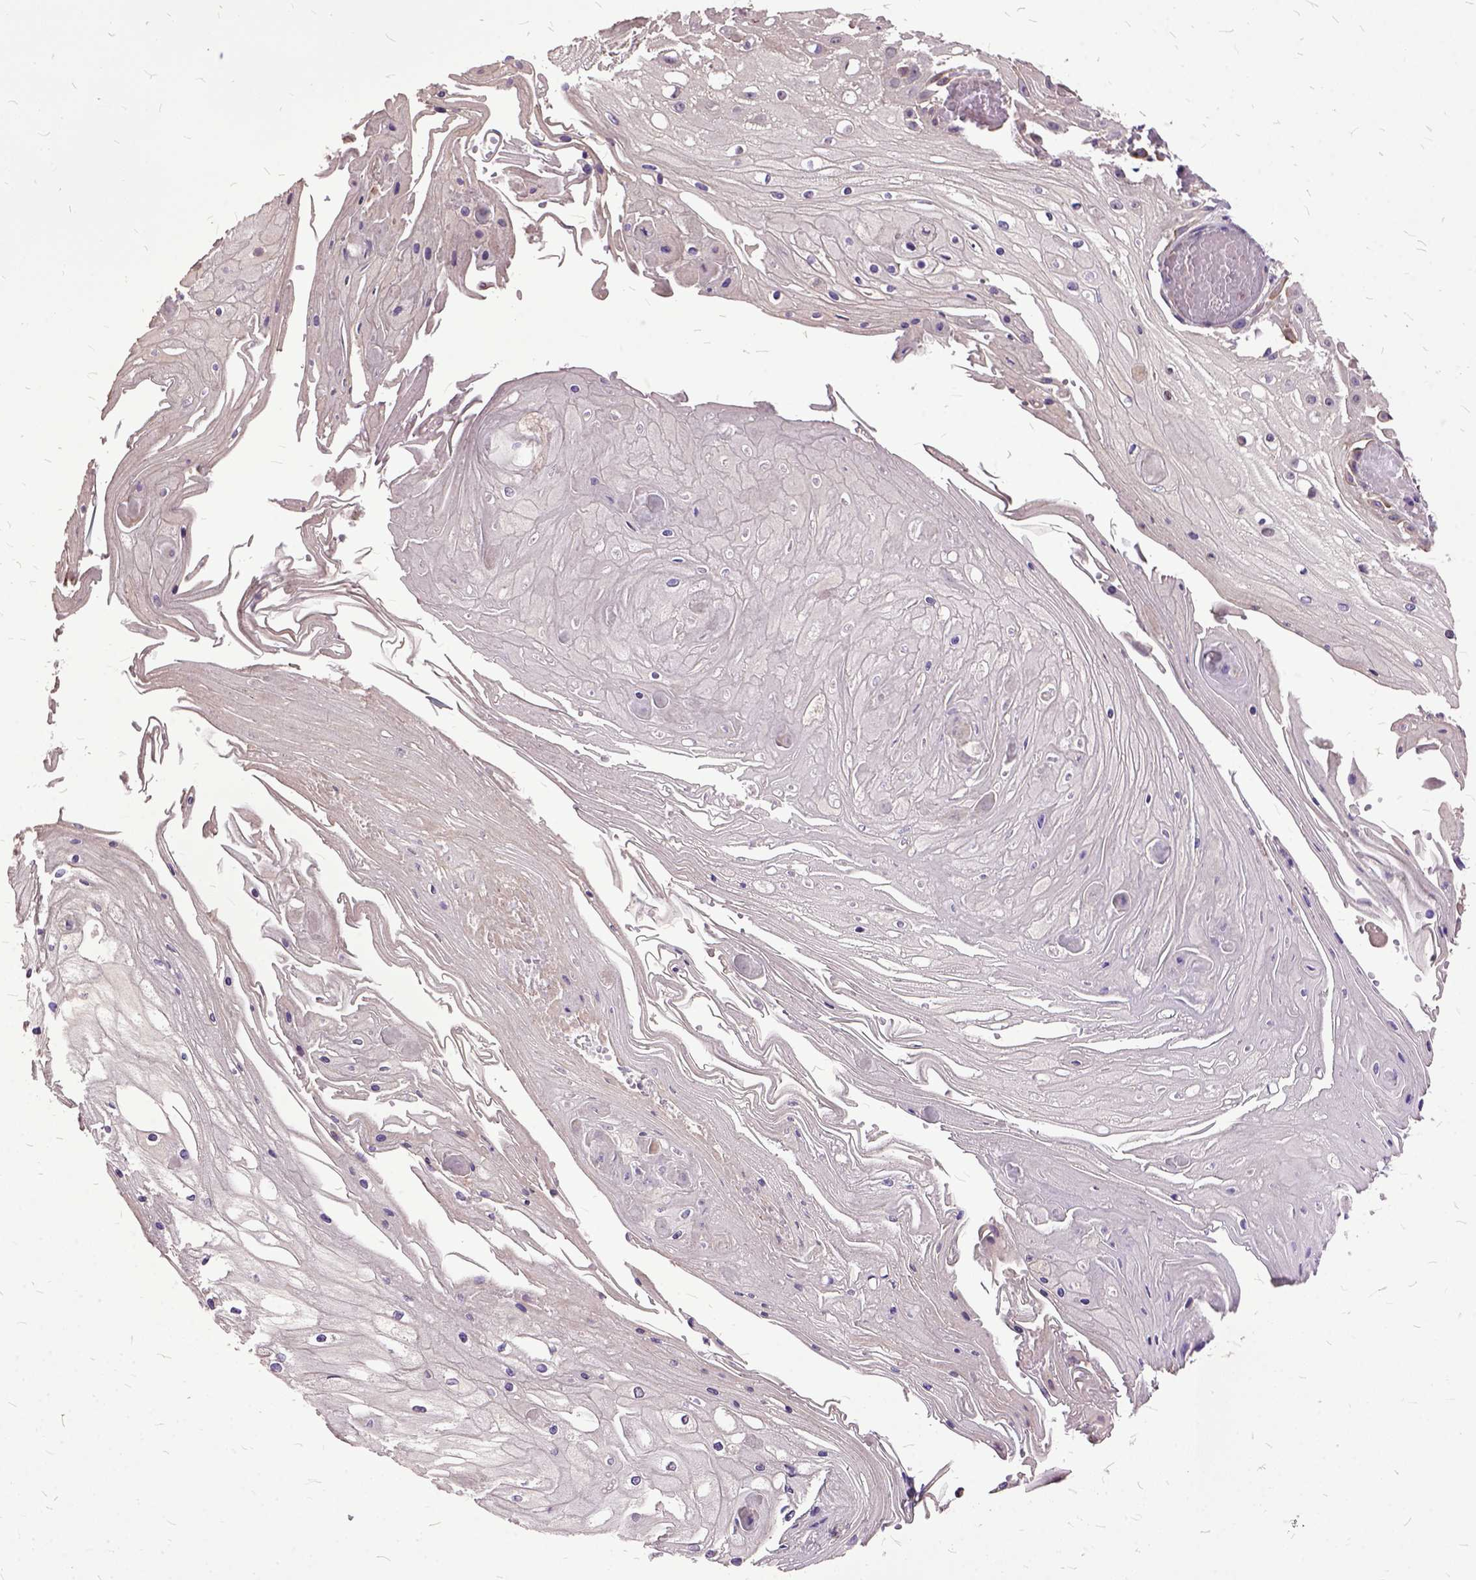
{"staining": {"intensity": "negative", "quantity": "none", "location": "none"}, "tissue": "skin cancer", "cell_type": "Tumor cells", "image_type": "cancer", "snomed": [{"axis": "morphology", "description": "Squamous cell carcinoma, NOS"}, {"axis": "topography", "description": "Skin"}], "caption": "This is a image of immunohistochemistry (IHC) staining of skin cancer (squamous cell carcinoma), which shows no staining in tumor cells.", "gene": "AREG", "patient": {"sex": "male", "age": 70}}